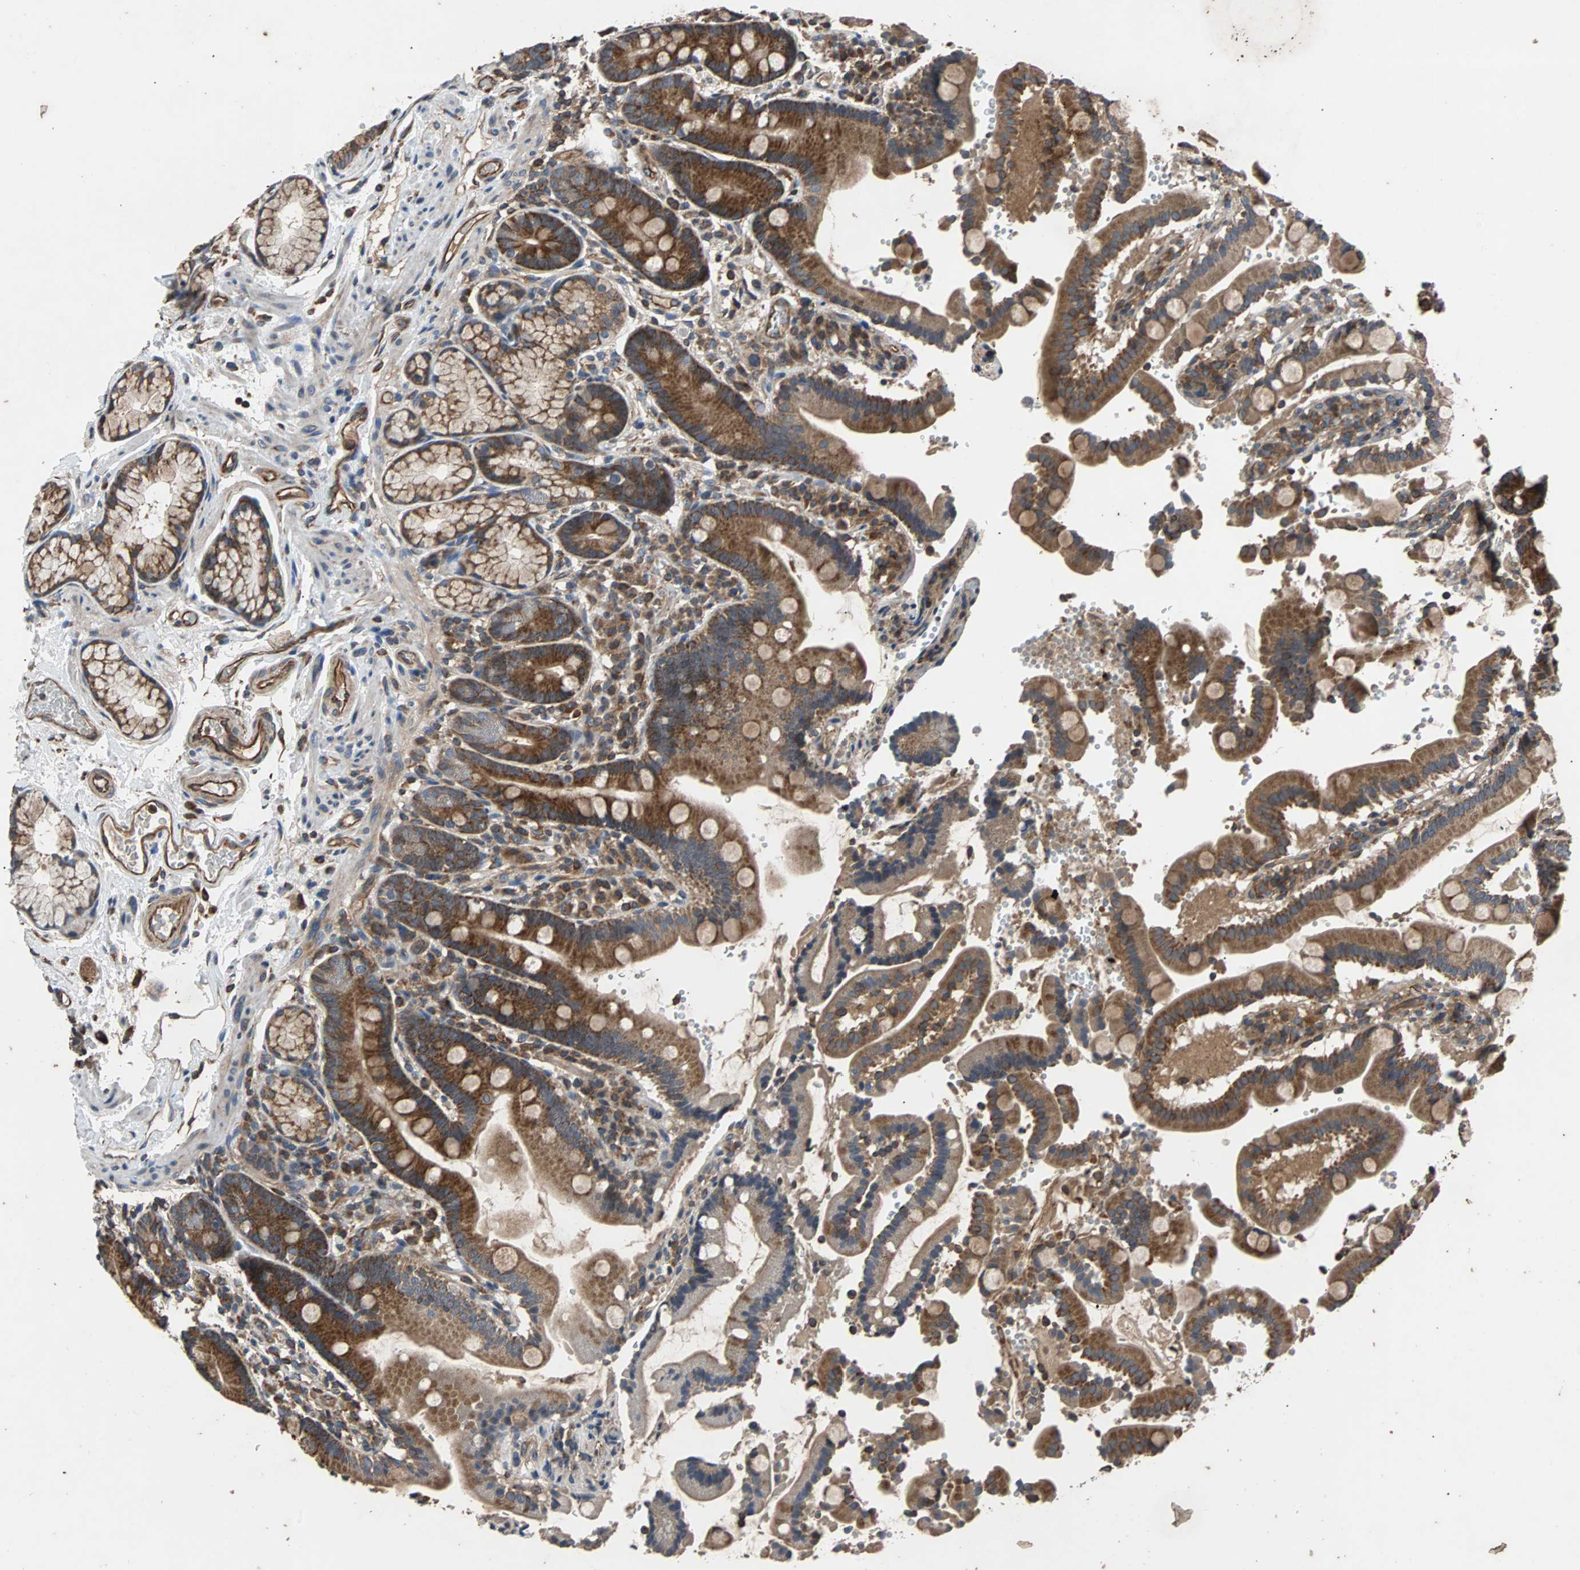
{"staining": {"intensity": "strong", "quantity": ">75%", "location": "cytoplasmic/membranous"}, "tissue": "duodenum", "cell_type": "Glandular cells", "image_type": "normal", "snomed": [{"axis": "morphology", "description": "Normal tissue, NOS"}, {"axis": "topography", "description": "Small intestine, NOS"}], "caption": "Benign duodenum exhibits strong cytoplasmic/membranous positivity in about >75% of glandular cells, visualized by immunohistochemistry. The protein is stained brown, and the nuclei are stained in blue (DAB IHC with brightfield microscopy, high magnification).", "gene": "ACTR3", "patient": {"sex": "female", "age": 71}}